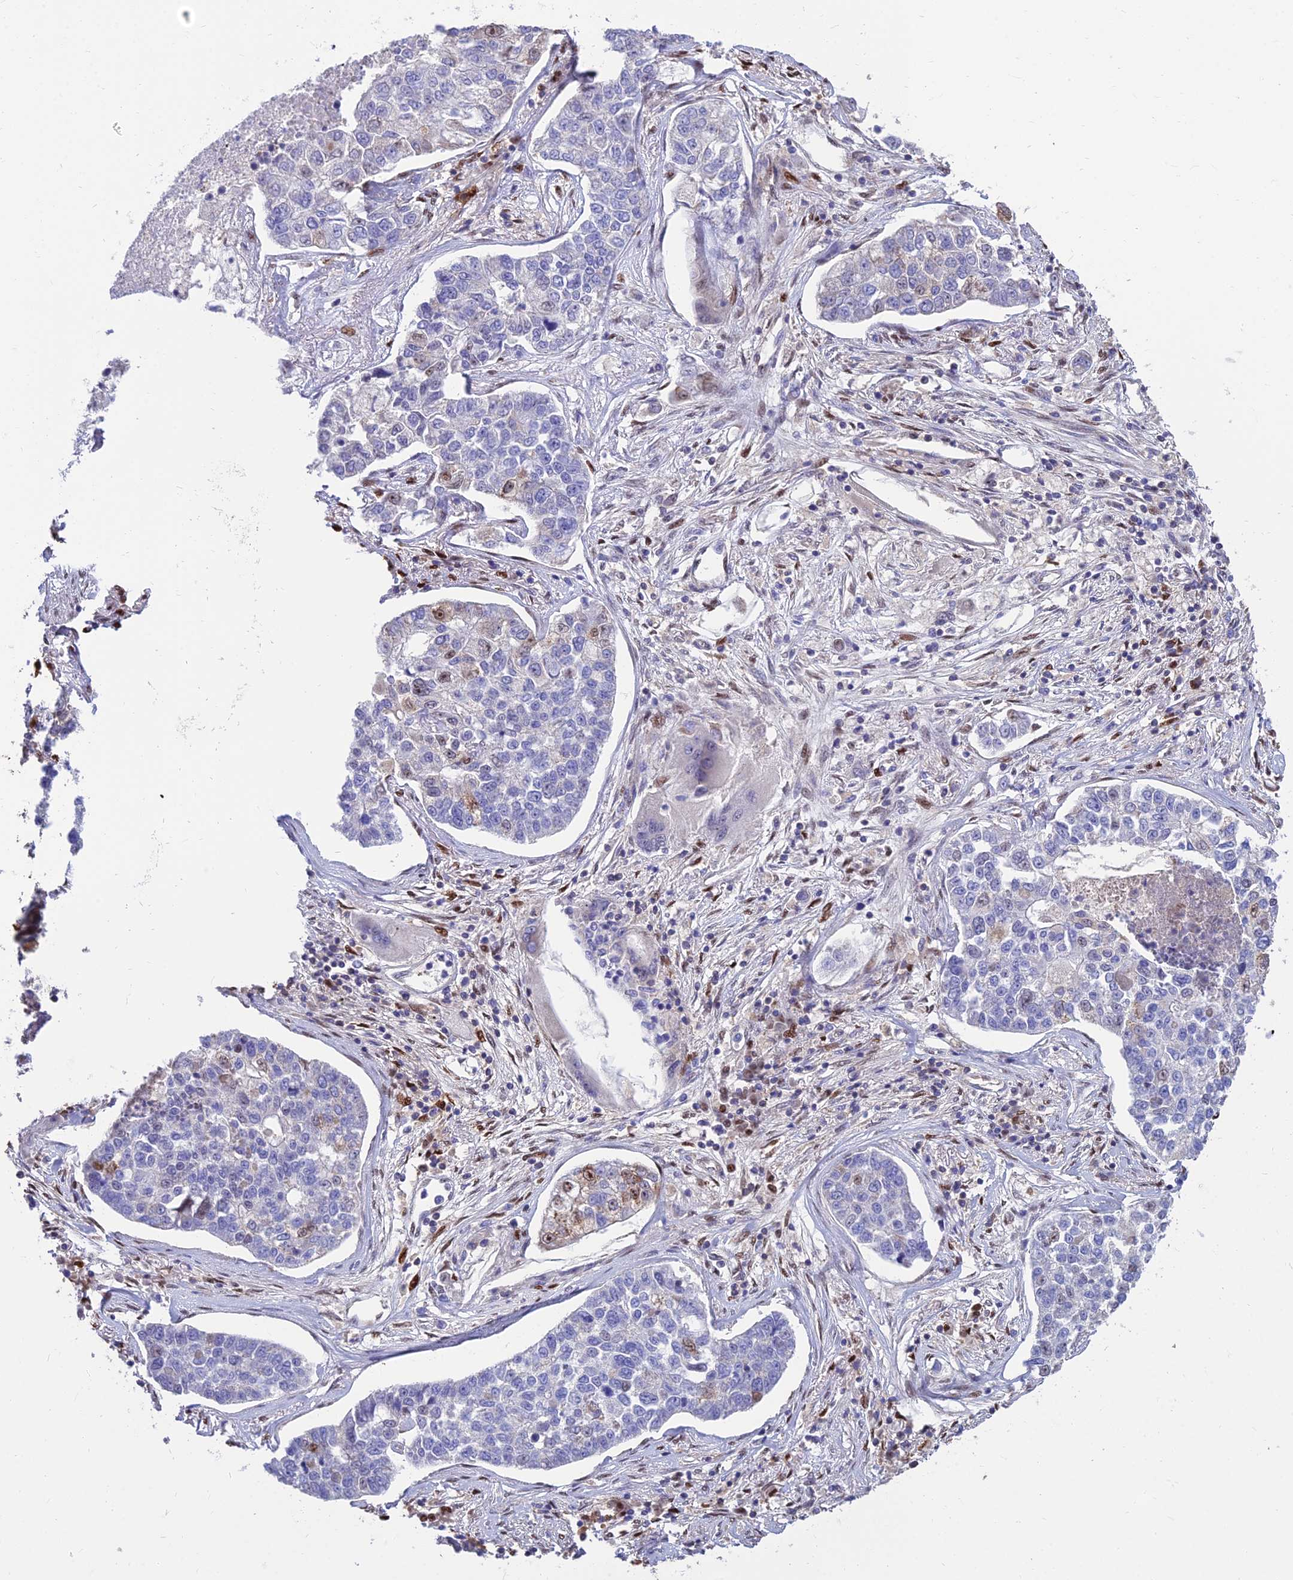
{"staining": {"intensity": "strong", "quantity": "<25%", "location": "cytoplasmic/membranous,nuclear"}, "tissue": "lung cancer", "cell_type": "Tumor cells", "image_type": "cancer", "snomed": [{"axis": "morphology", "description": "Adenocarcinoma, NOS"}, {"axis": "topography", "description": "Lung"}], "caption": "The histopathology image displays a brown stain indicating the presence of a protein in the cytoplasmic/membranous and nuclear of tumor cells in lung cancer (adenocarcinoma).", "gene": "DNPEP", "patient": {"sex": "male", "age": 49}}